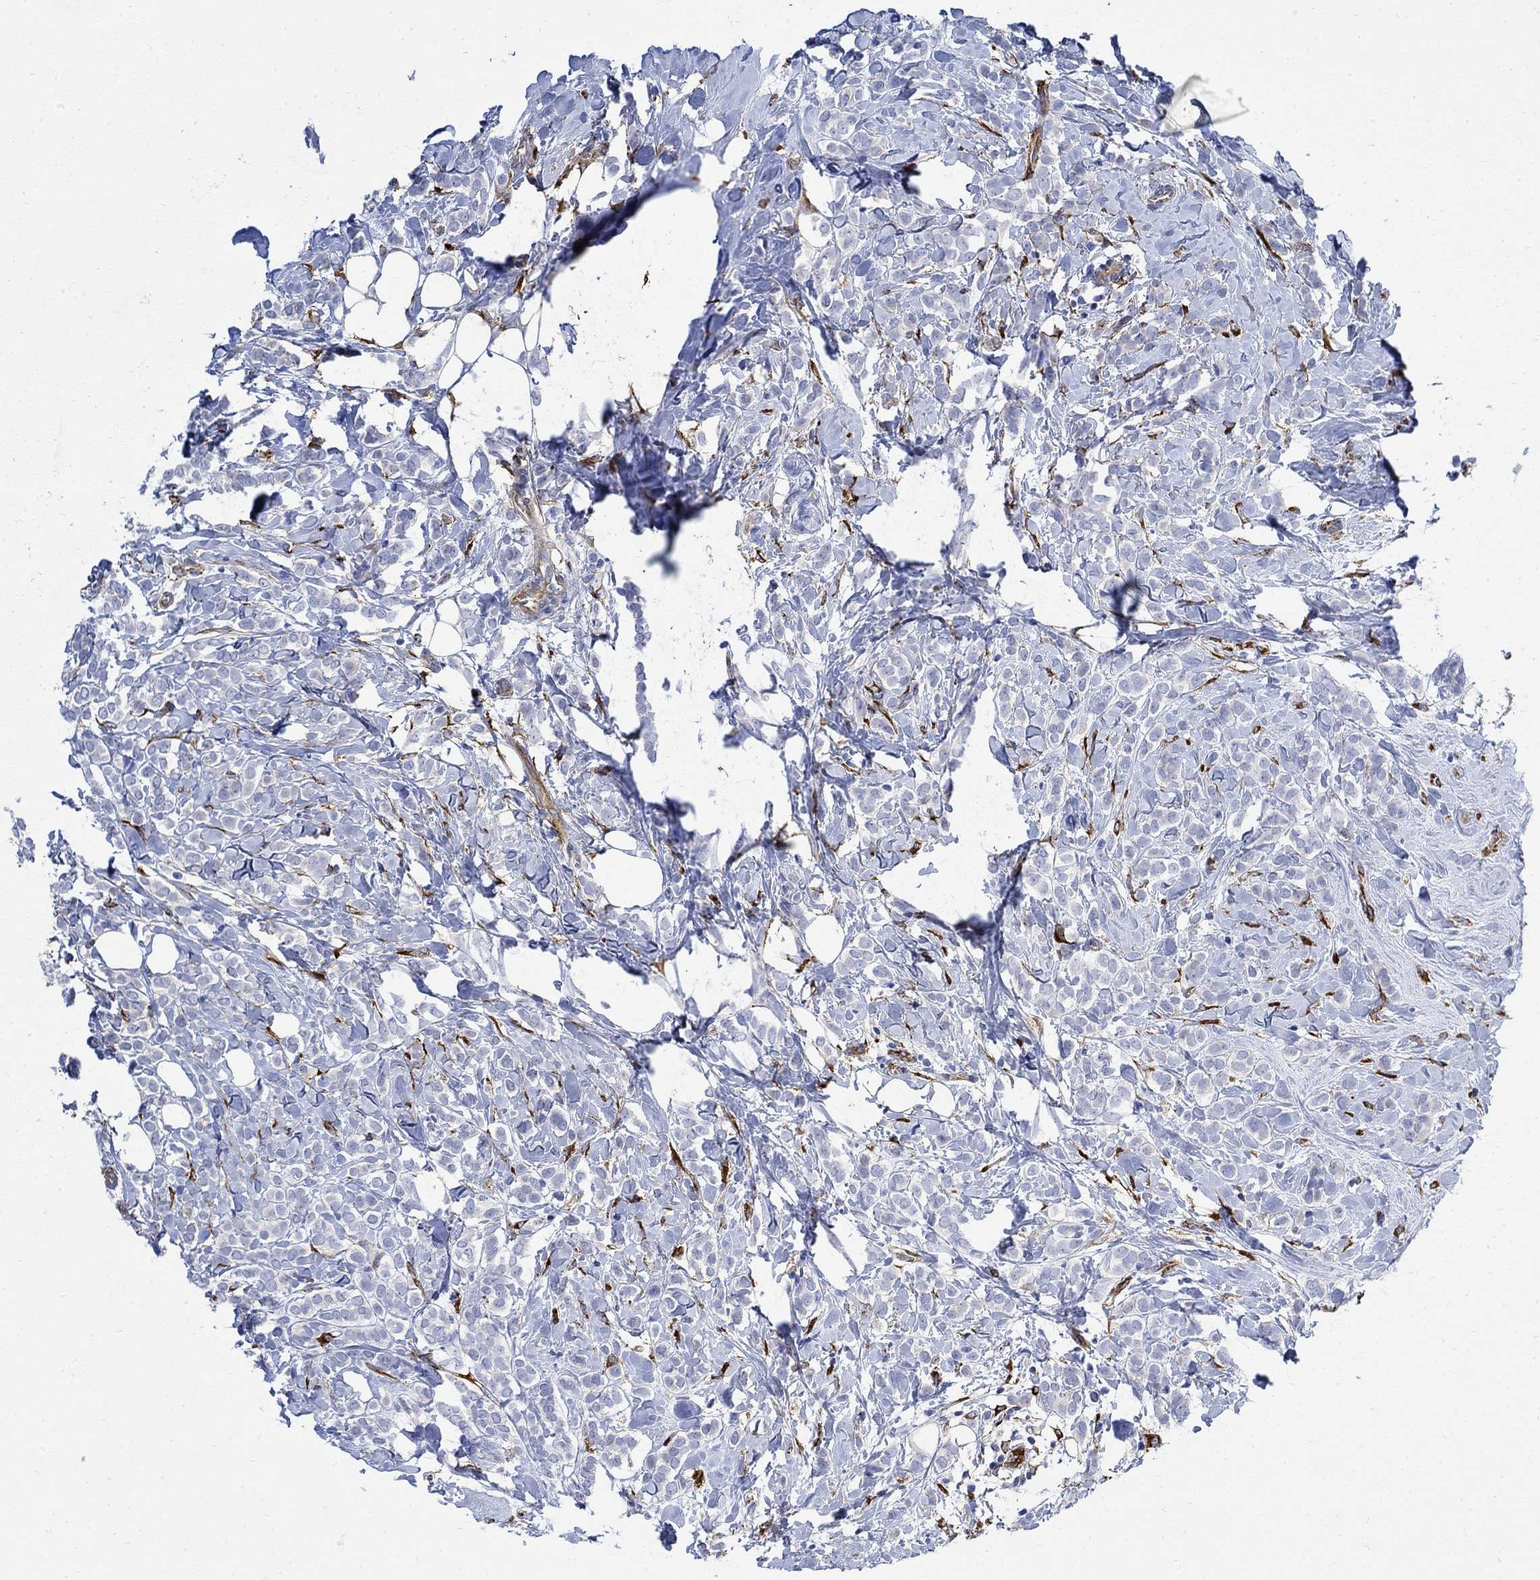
{"staining": {"intensity": "negative", "quantity": "none", "location": "none"}, "tissue": "breast cancer", "cell_type": "Tumor cells", "image_type": "cancer", "snomed": [{"axis": "morphology", "description": "Lobular carcinoma"}, {"axis": "topography", "description": "Breast"}], "caption": "A histopathology image of human breast cancer is negative for staining in tumor cells. Nuclei are stained in blue.", "gene": "TGM2", "patient": {"sex": "female", "age": 49}}